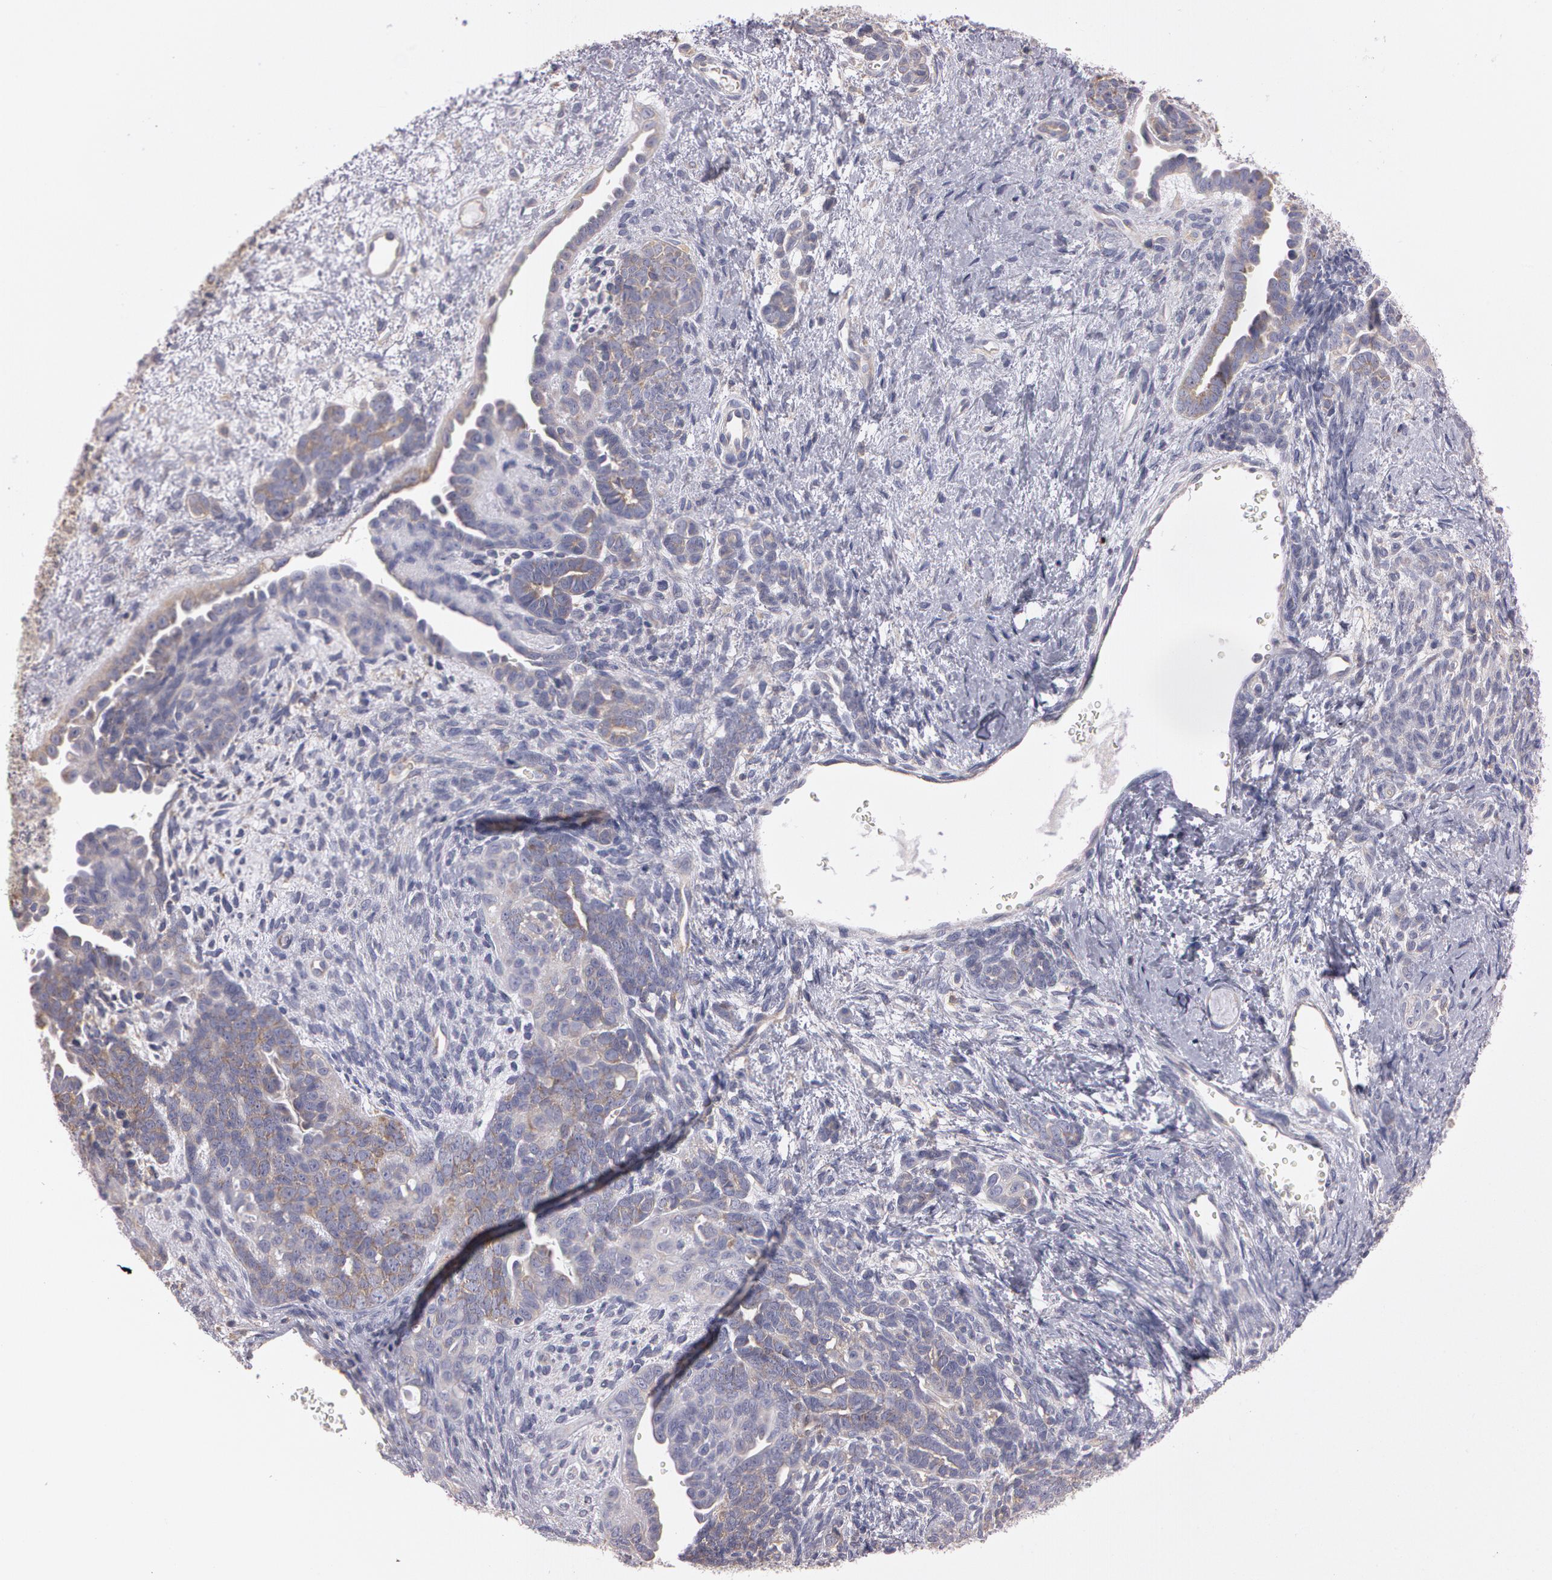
{"staining": {"intensity": "weak", "quantity": "25%-75%", "location": "cytoplasmic/membranous"}, "tissue": "endometrial cancer", "cell_type": "Tumor cells", "image_type": "cancer", "snomed": [{"axis": "morphology", "description": "Neoplasm, malignant, NOS"}, {"axis": "topography", "description": "Endometrium"}], "caption": "Neoplasm (malignant) (endometrial) tissue exhibits weak cytoplasmic/membranous staining in approximately 25%-75% of tumor cells, visualized by immunohistochemistry.", "gene": "NEK9", "patient": {"sex": "female", "age": 74}}